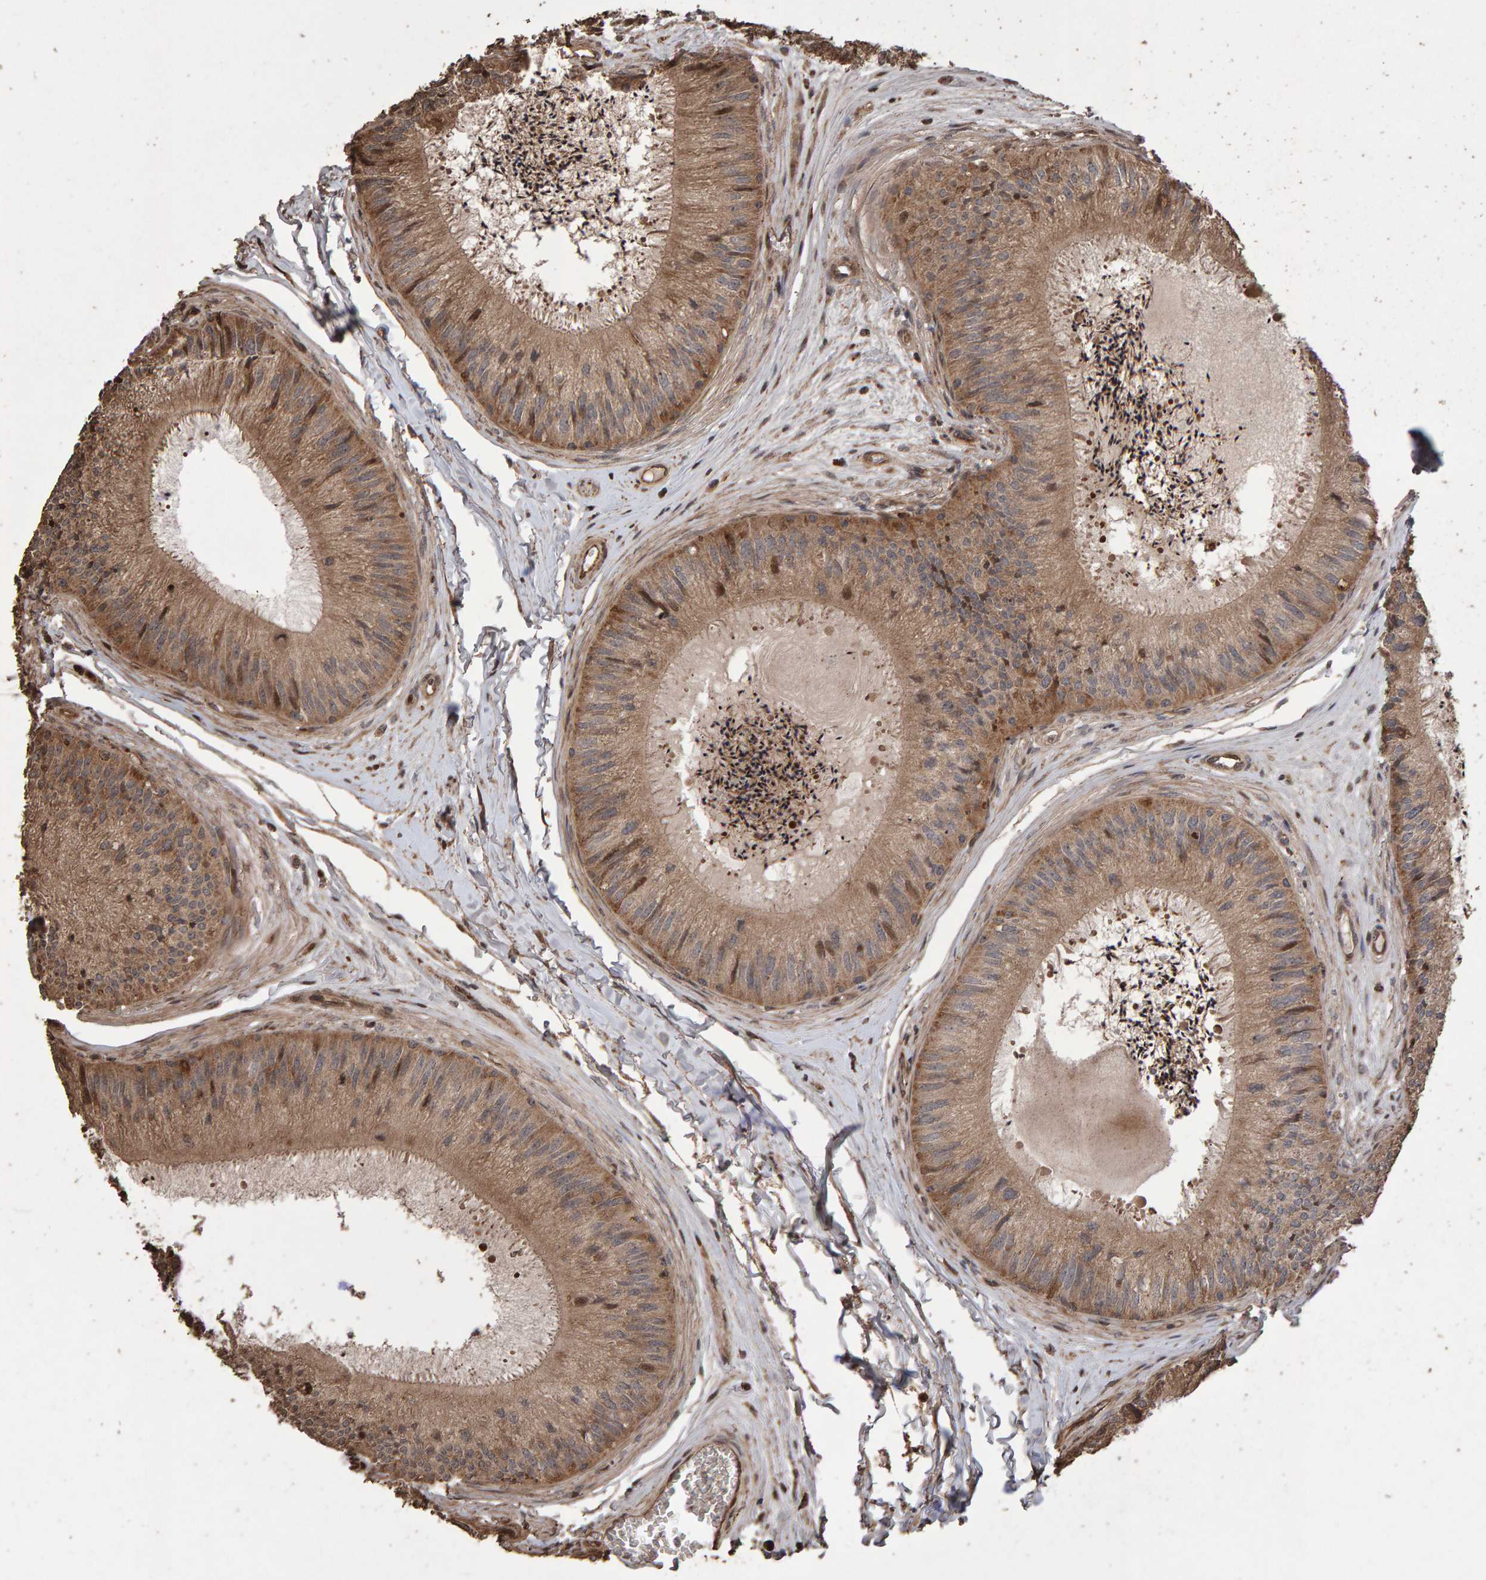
{"staining": {"intensity": "moderate", "quantity": ">75%", "location": "cytoplasmic/membranous"}, "tissue": "epididymis", "cell_type": "Glandular cells", "image_type": "normal", "snomed": [{"axis": "morphology", "description": "Normal tissue, NOS"}, {"axis": "topography", "description": "Epididymis"}], "caption": "Benign epididymis was stained to show a protein in brown. There is medium levels of moderate cytoplasmic/membranous positivity in about >75% of glandular cells. (IHC, brightfield microscopy, high magnification).", "gene": "OSBP2", "patient": {"sex": "male", "age": 31}}